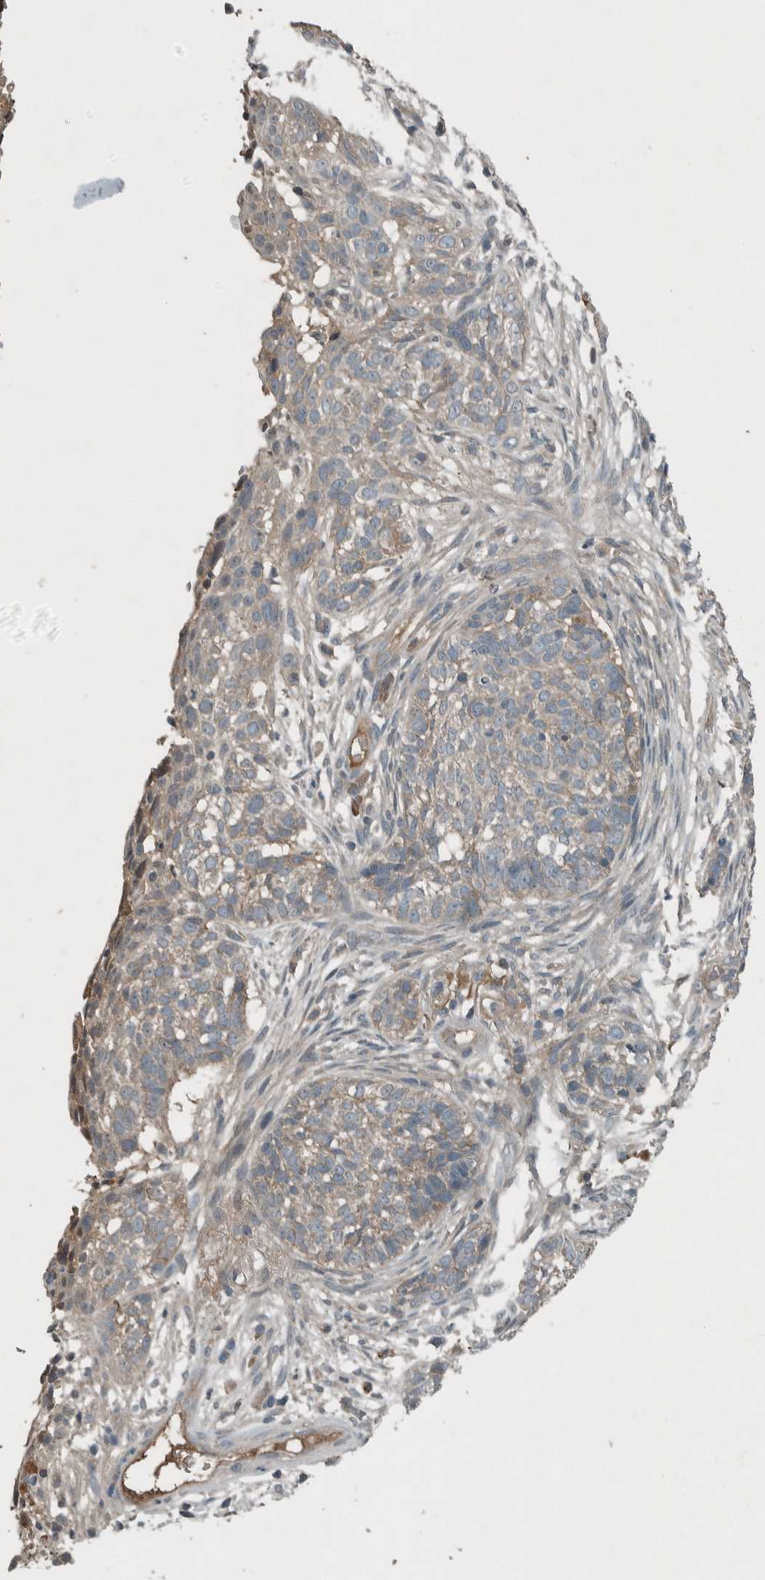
{"staining": {"intensity": "weak", "quantity": "25%-75%", "location": "cytoplasmic/membranous"}, "tissue": "skin cancer", "cell_type": "Tumor cells", "image_type": "cancer", "snomed": [{"axis": "morphology", "description": "Basal cell carcinoma"}, {"axis": "topography", "description": "Skin"}], "caption": "IHC of human skin basal cell carcinoma exhibits low levels of weak cytoplasmic/membranous expression in approximately 25%-75% of tumor cells.", "gene": "CLCN2", "patient": {"sex": "male", "age": 85}}